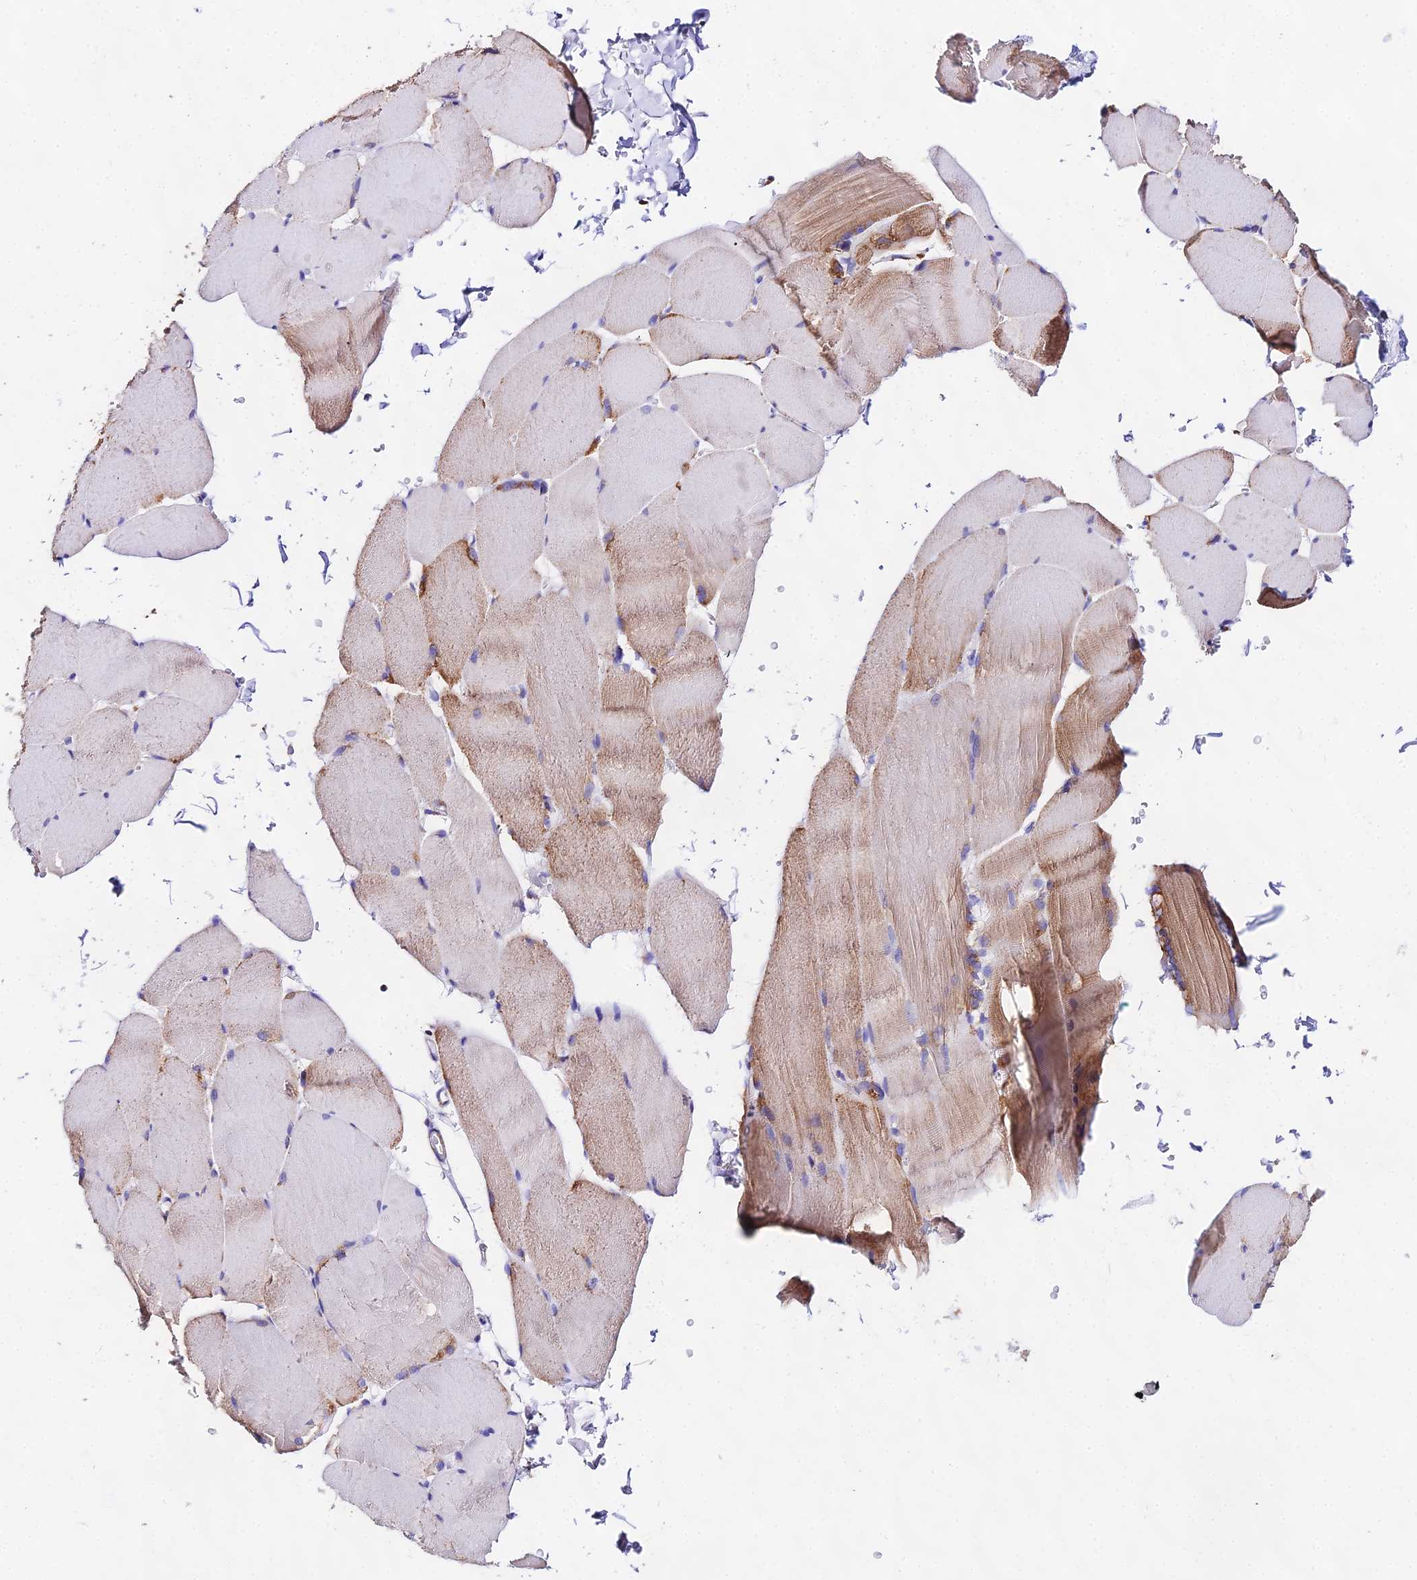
{"staining": {"intensity": "moderate", "quantity": "25%-75%", "location": "cytoplasmic/membranous"}, "tissue": "skeletal muscle", "cell_type": "Myocytes", "image_type": "normal", "snomed": [{"axis": "morphology", "description": "Normal tissue, NOS"}, {"axis": "topography", "description": "Skin"}, {"axis": "topography", "description": "Skeletal muscle"}], "caption": "Normal skeletal muscle displays moderate cytoplasmic/membranous expression in about 25%-75% of myocytes.", "gene": "ATP5PD", "patient": {"sex": "male", "age": 83}}